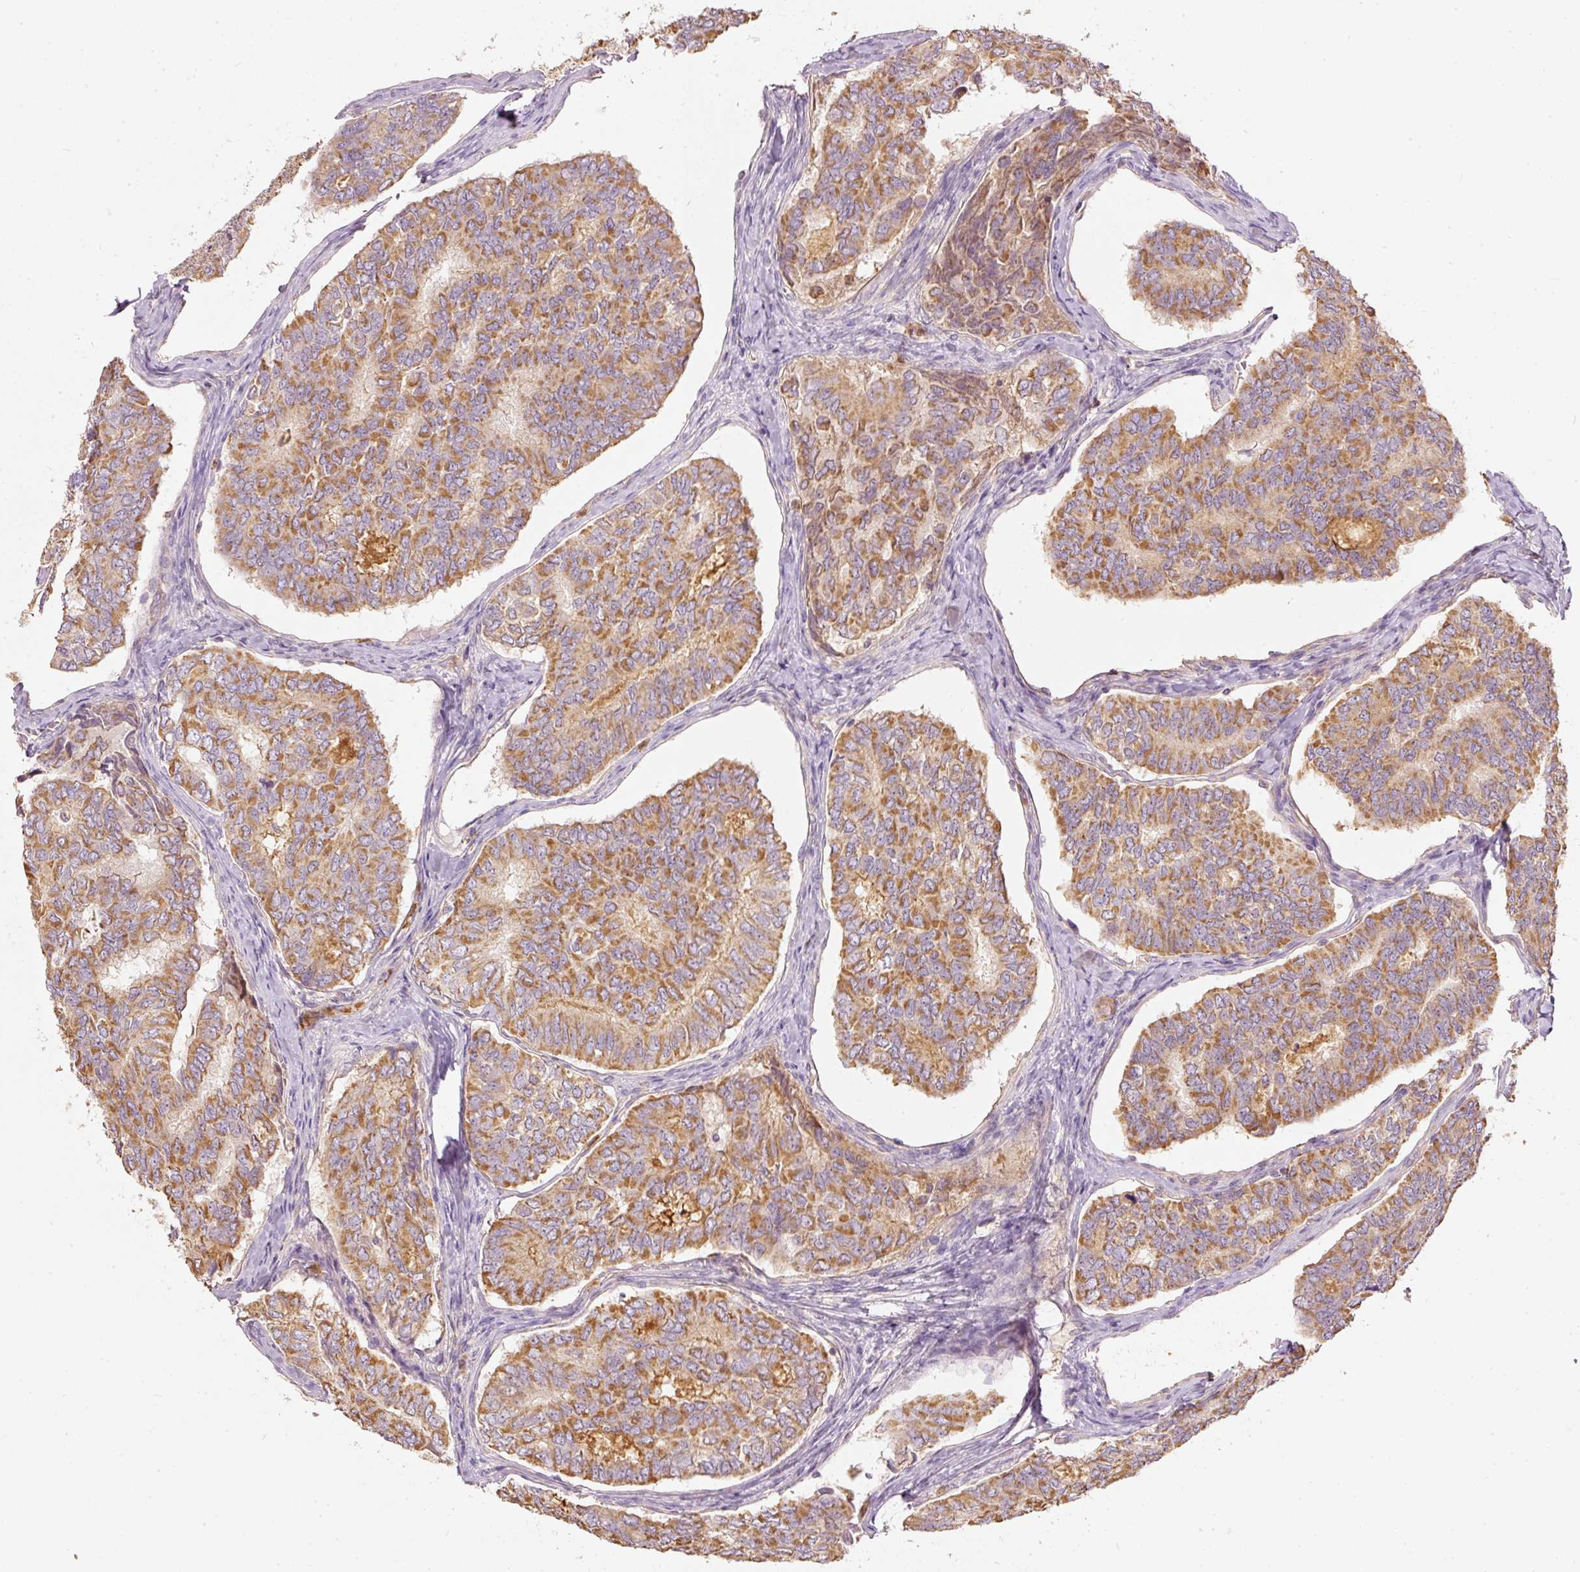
{"staining": {"intensity": "moderate", "quantity": ">75%", "location": "cytoplasmic/membranous"}, "tissue": "thyroid cancer", "cell_type": "Tumor cells", "image_type": "cancer", "snomed": [{"axis": "morphology", "description": "Papillary adenocarcinoma, NOS"}, {"axis": "topography", "description": "Thyroid gland"}], "caption": "IHC of papillary adenocarcinoma (thyroid) displays medium levels of moderate cytoplasmic/membranous staining in about >75% of tumor cells. (brown staining indicates protein expression, while blue staining denotes nuclei).", "gene": "PSENEN", "patient": {"sex": "female", "age": 35}}